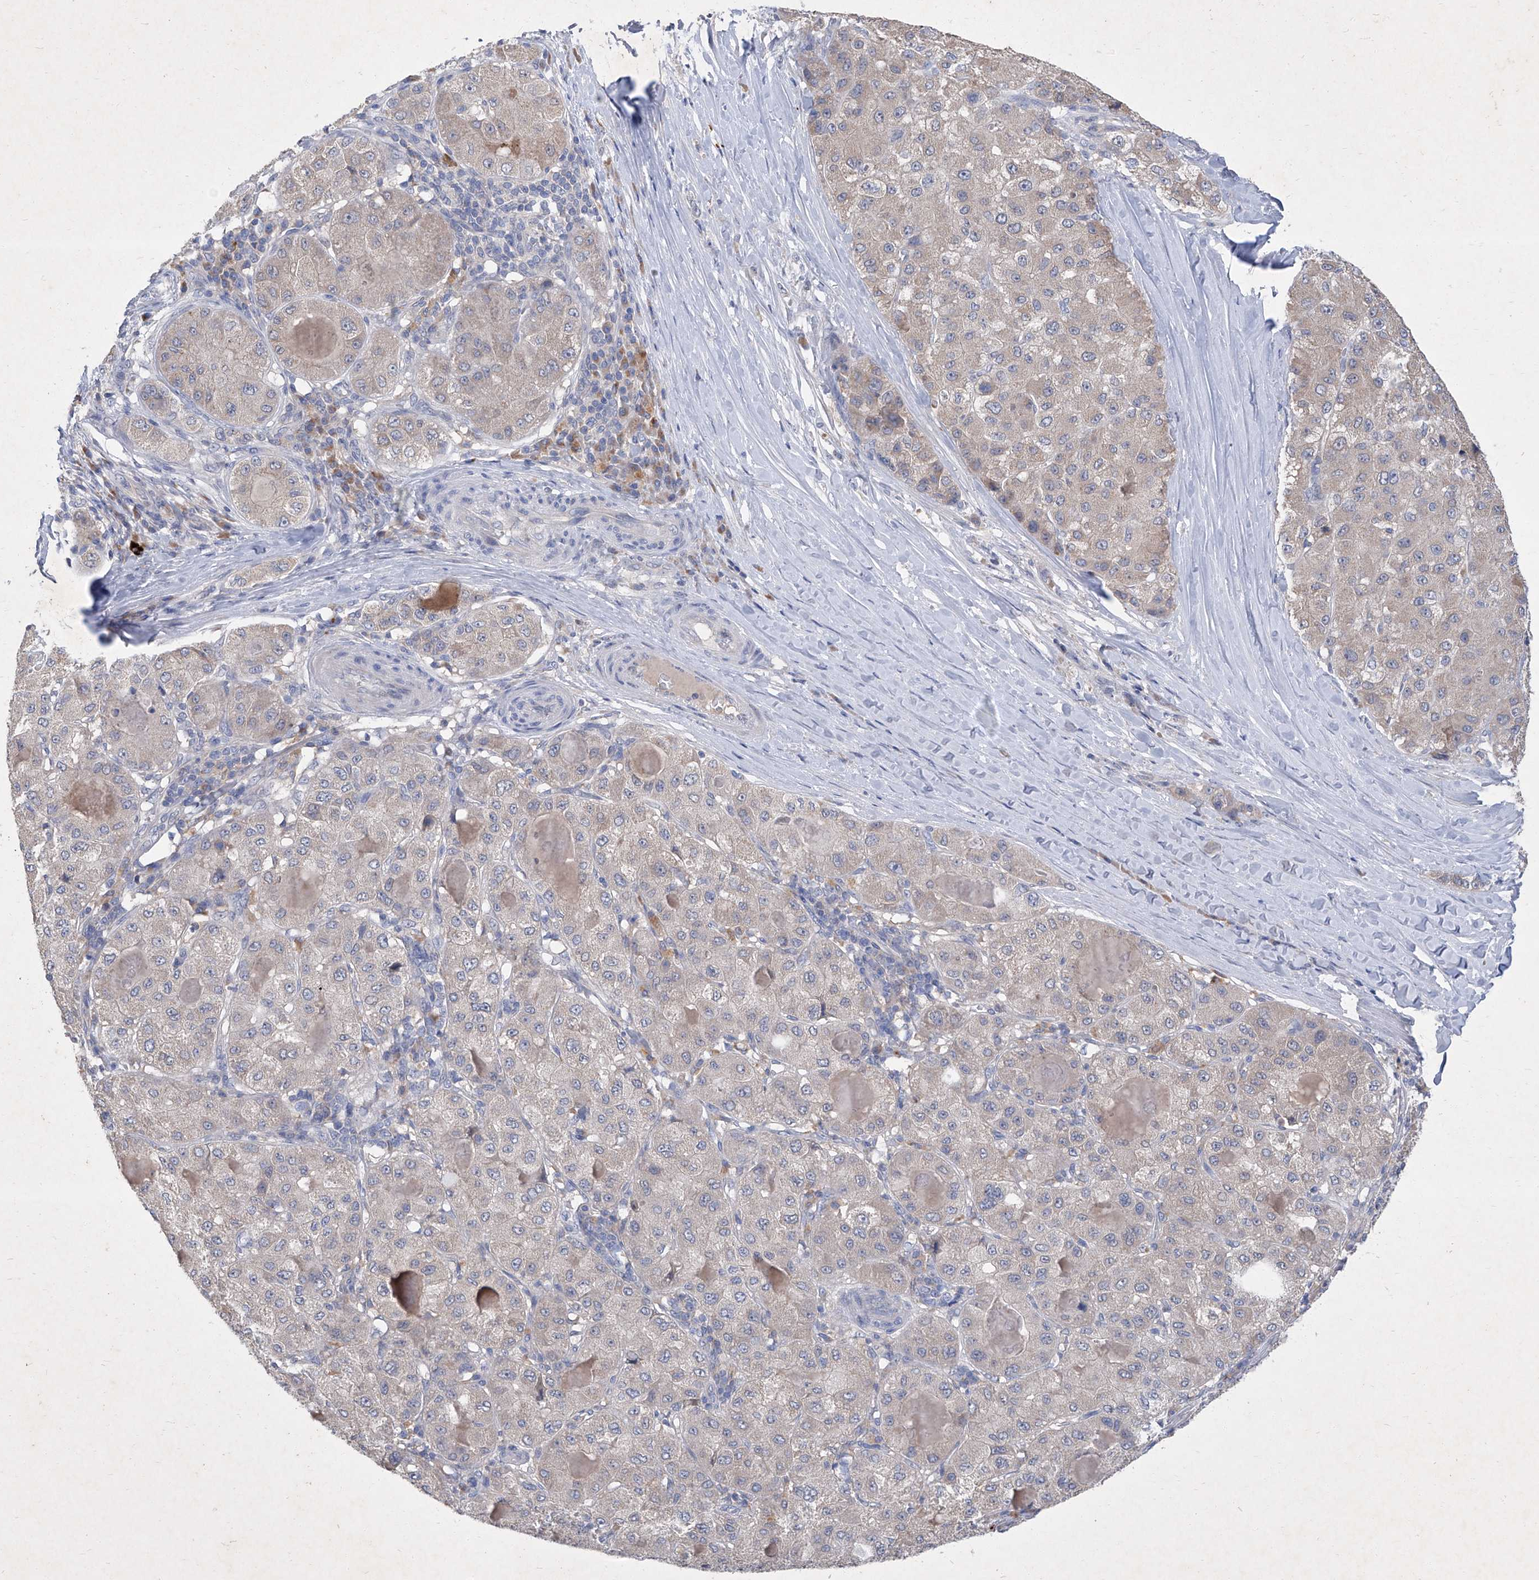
{"staining": {"intensity": "weak", "quantity": "25%-75%", "location": "cytoplasmic/membranous"}, "tissue": "liver cancer", "cell_type": "Tumor cells", "image_type": "cancer", "snomed": [{"axis": "morphology", "description": "Carcinoma, Hepatocellular, NOS"}, {"axis": "topography", "description": "Liver"}], "caption": "DAB immunohistochemical staining of human liver cancer (hepatocellular carcinoma) demonstrates weak cytoplasmic/membranous protein positivity in approximately 25%-75% of tumor cells.", "gene": "SBK2", "patient": {"sex": "male", "age": 80}}